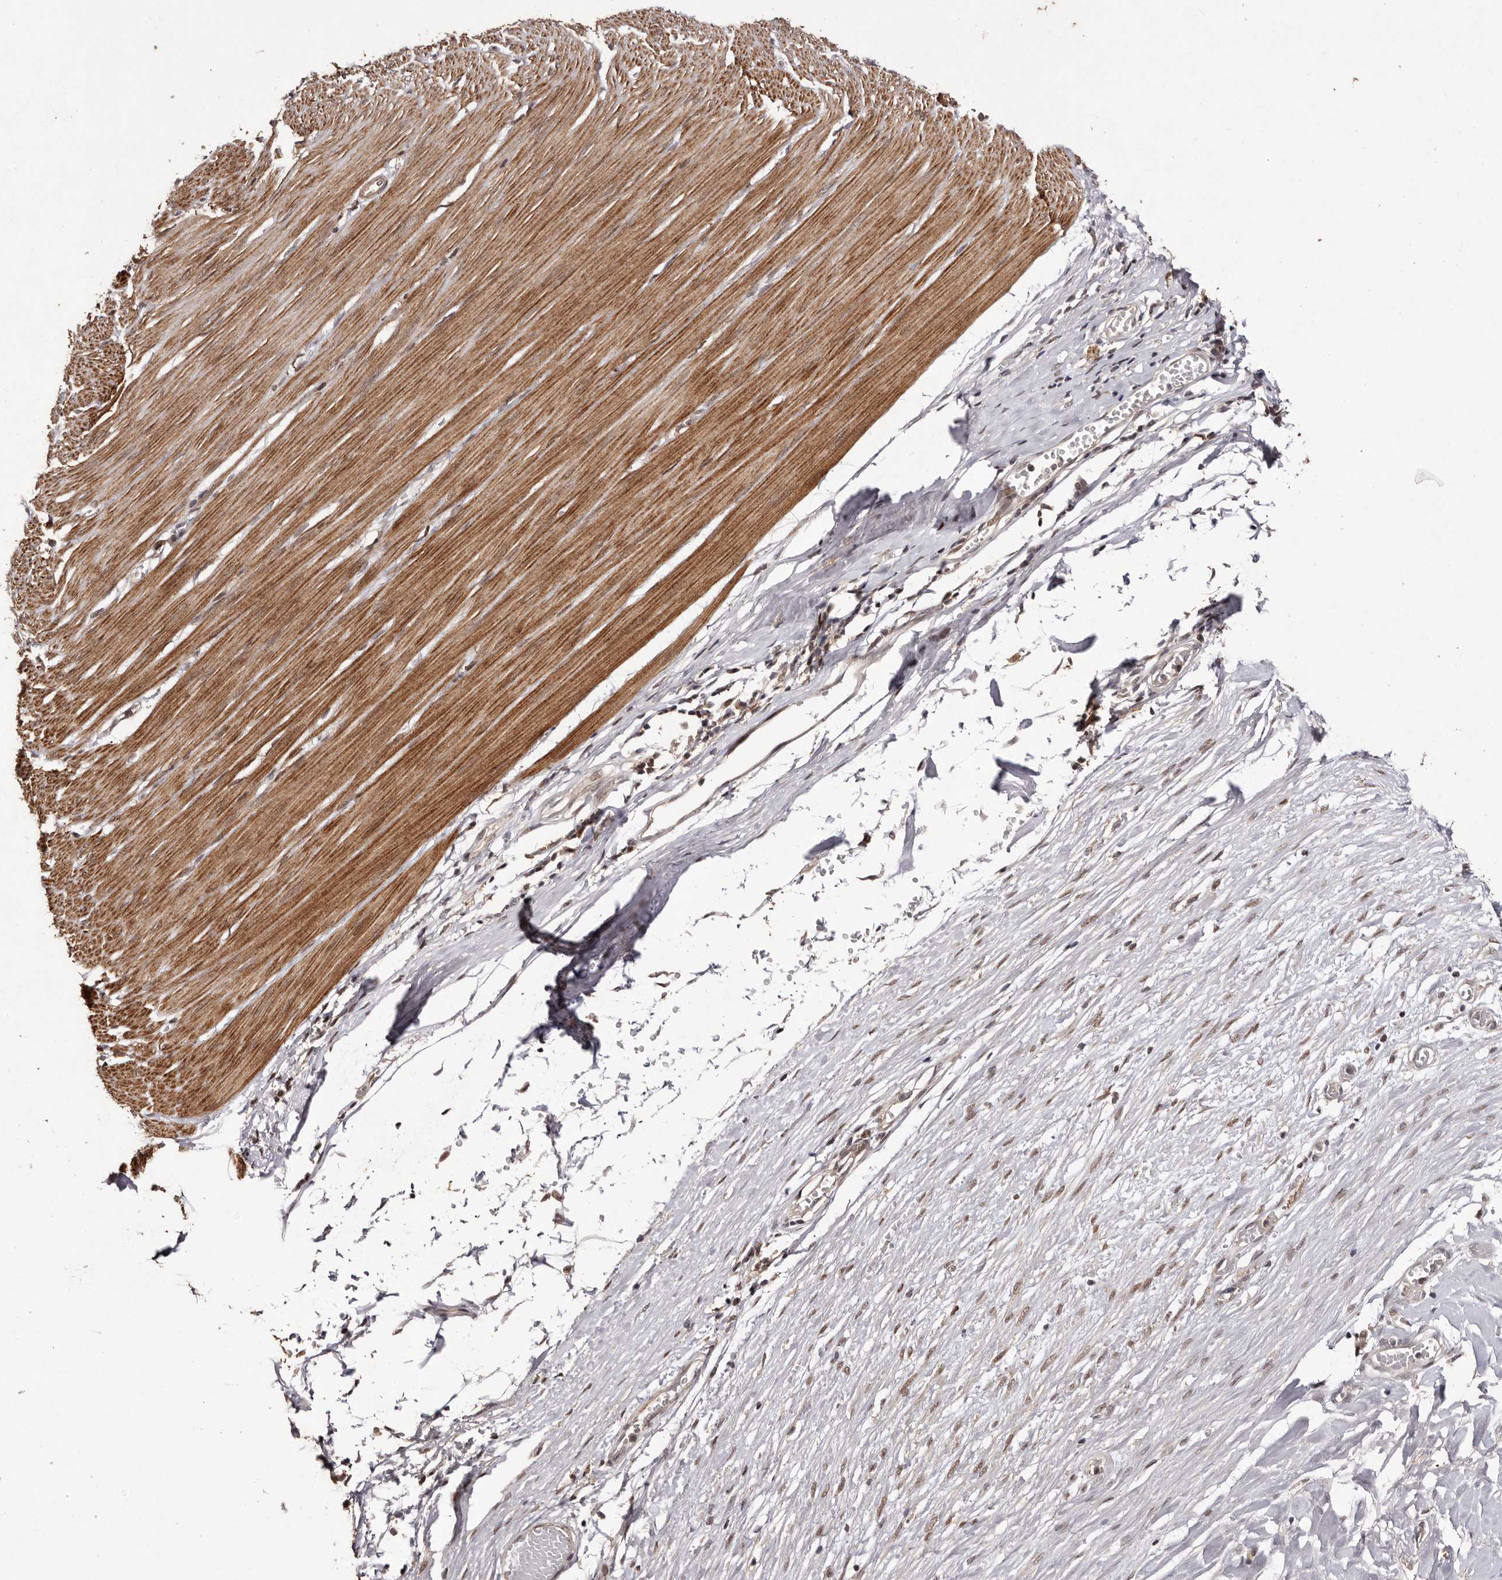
{"staining": {"intensity": "moderate", "quantity": ">75%", "location": "cytoplasmic/membranous,nuclear"}, "tissue": "smooth muscle", "cell_type": "Smooth muscle cells", "image_type": "normal", "snomed": [{"axis": "morphology", "description": "Normal tissue, NOS"}, {"axis": "morphology", "description": "Adenocarcinoma, NOS"}, {"axis": "topography", "description": "Colon"}, {"axis": "topography", "description": "Peripheral nerve tissue"}], "caption": "A medium amount of moderate cytoplasmic/membranous,nuclear expression is identified in about >75% of smooth muscle cells in benign smooth muscle.", "gene": "FBXO5", "patient": {"sex": "male", "age": 14}}